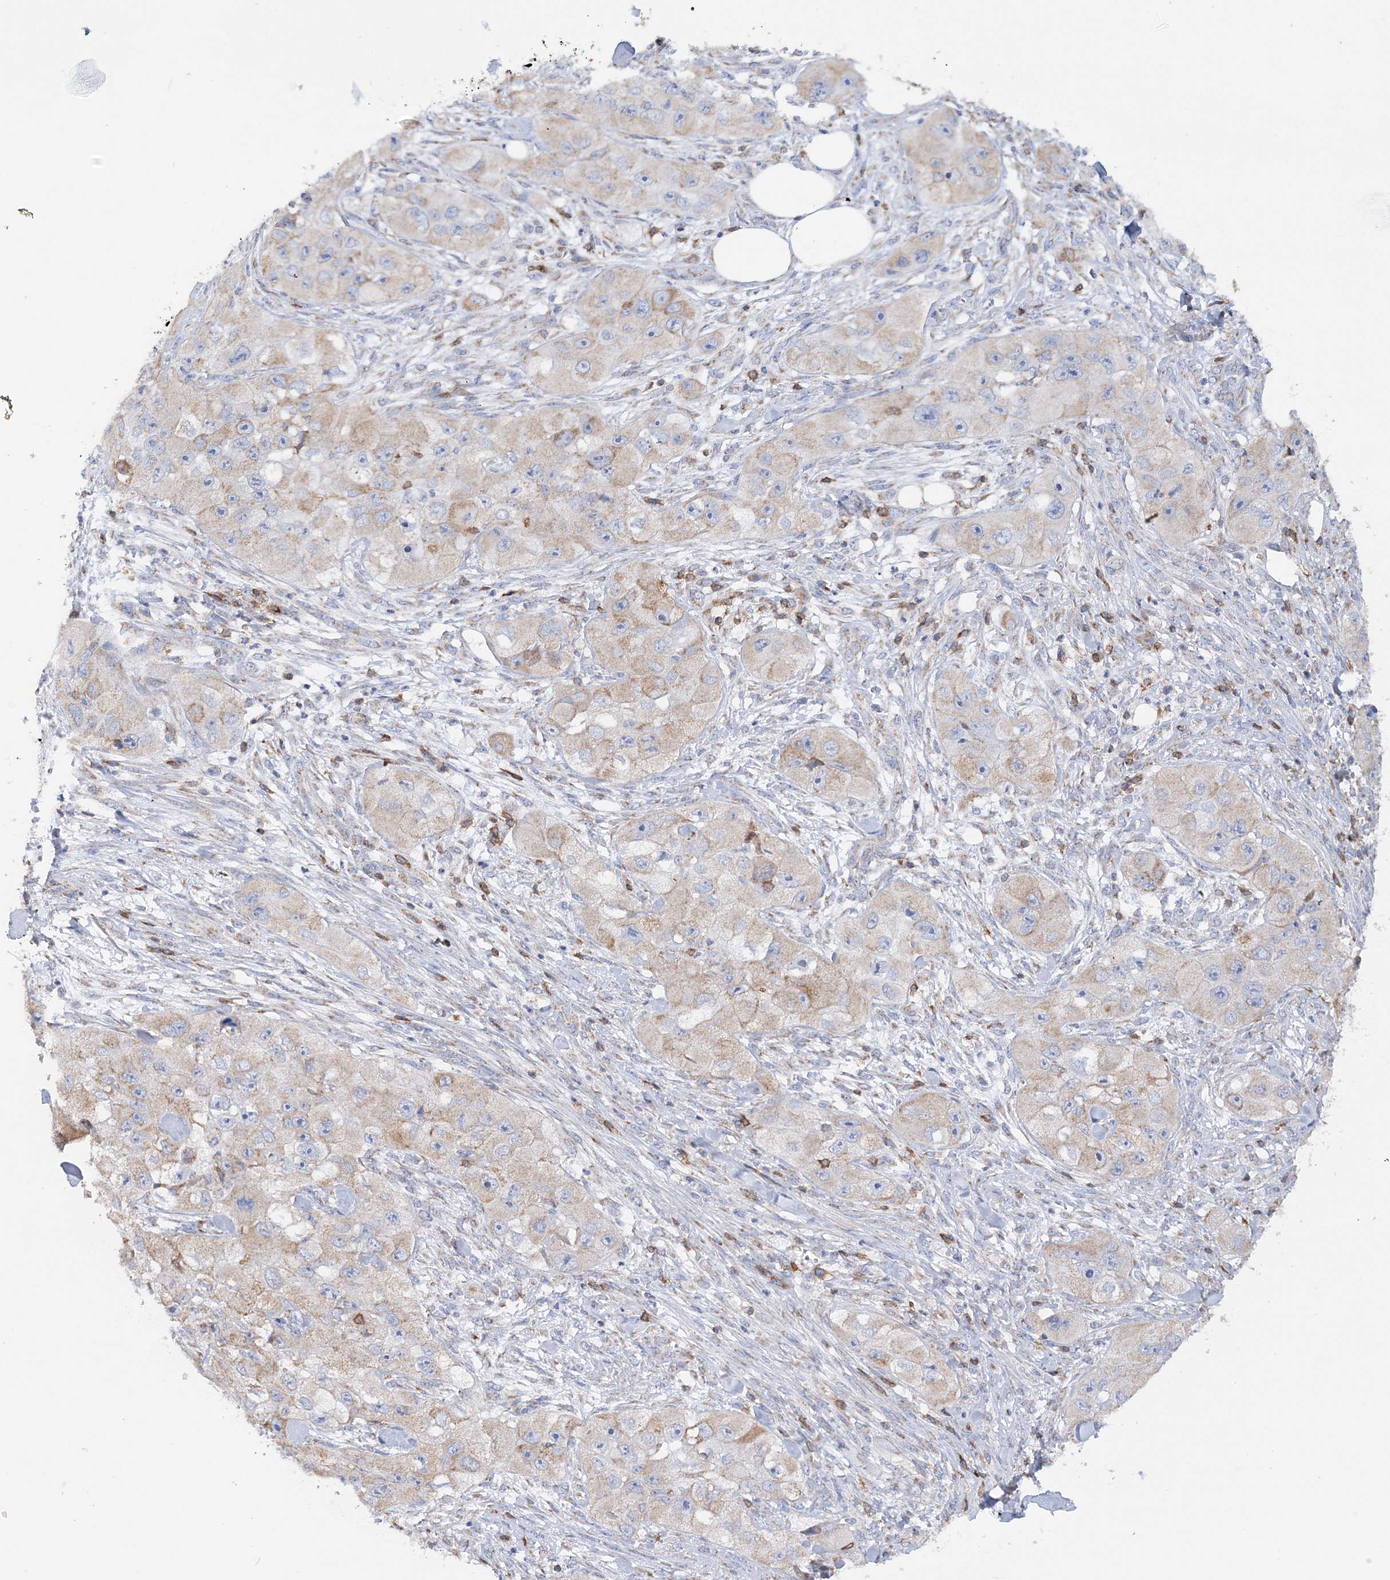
{"staining": {"intensity": "weak", "quantity": ">75%", "location": "cytoplasmic/membranous"}, "tissue": "skin cancer", "cell_type": "Tumor cells", "image_type": "cancer", "snomed": [{"axis": "morphology", "description": "Squamous cell carcinoma, NOS"}, {"axis": "topography", "description": "Skin"}, {"axis": "topography", "description": "Subcutis"}], "caption": "A photomicrograph of human skin squamous cell carcinoma stained for a protein reveals weak cytoplasmic/membranous brown staining in tumor cells.", "gene": "TTC32", "patient": {"sex": "male", "age": 73}}